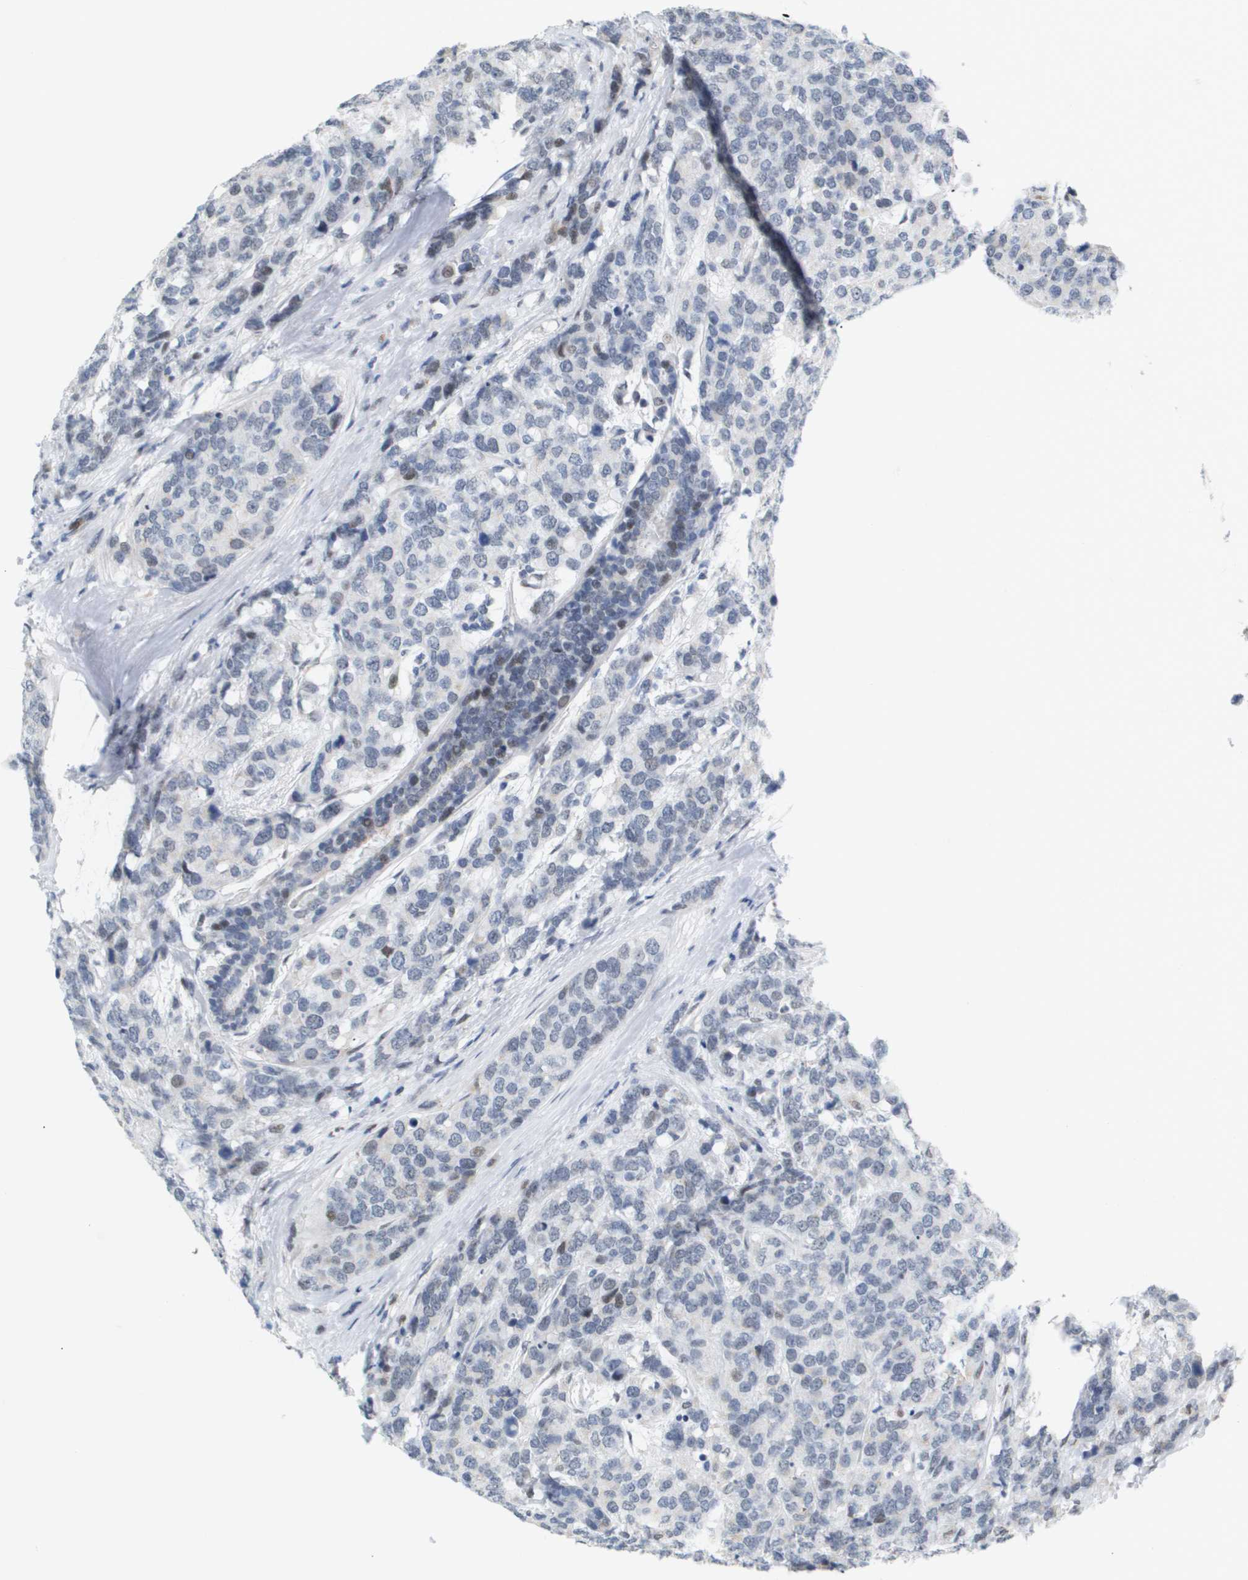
{"staining": {"intensity": "negative", "quantity": "none", "location": "none"}, "tissue": "breast cancer", "cell_type": "Tumor cells", "image_type": "cancer", "snomed": [{"axis": "morphology", "description": "Lobular carcinoma"}, {"axis": "topography", "description": "Breast"}], "caption": "Immunohistochemistry (IHC) histopathology image of neoplastic tissue: lobular carcinoma (breast) stained with DAB (3,3'-diaminobenzidine) shows no significant protein staining in tumor cells.", "gene": "PPARD", "patient": {"sex": "female", "age": 59}}